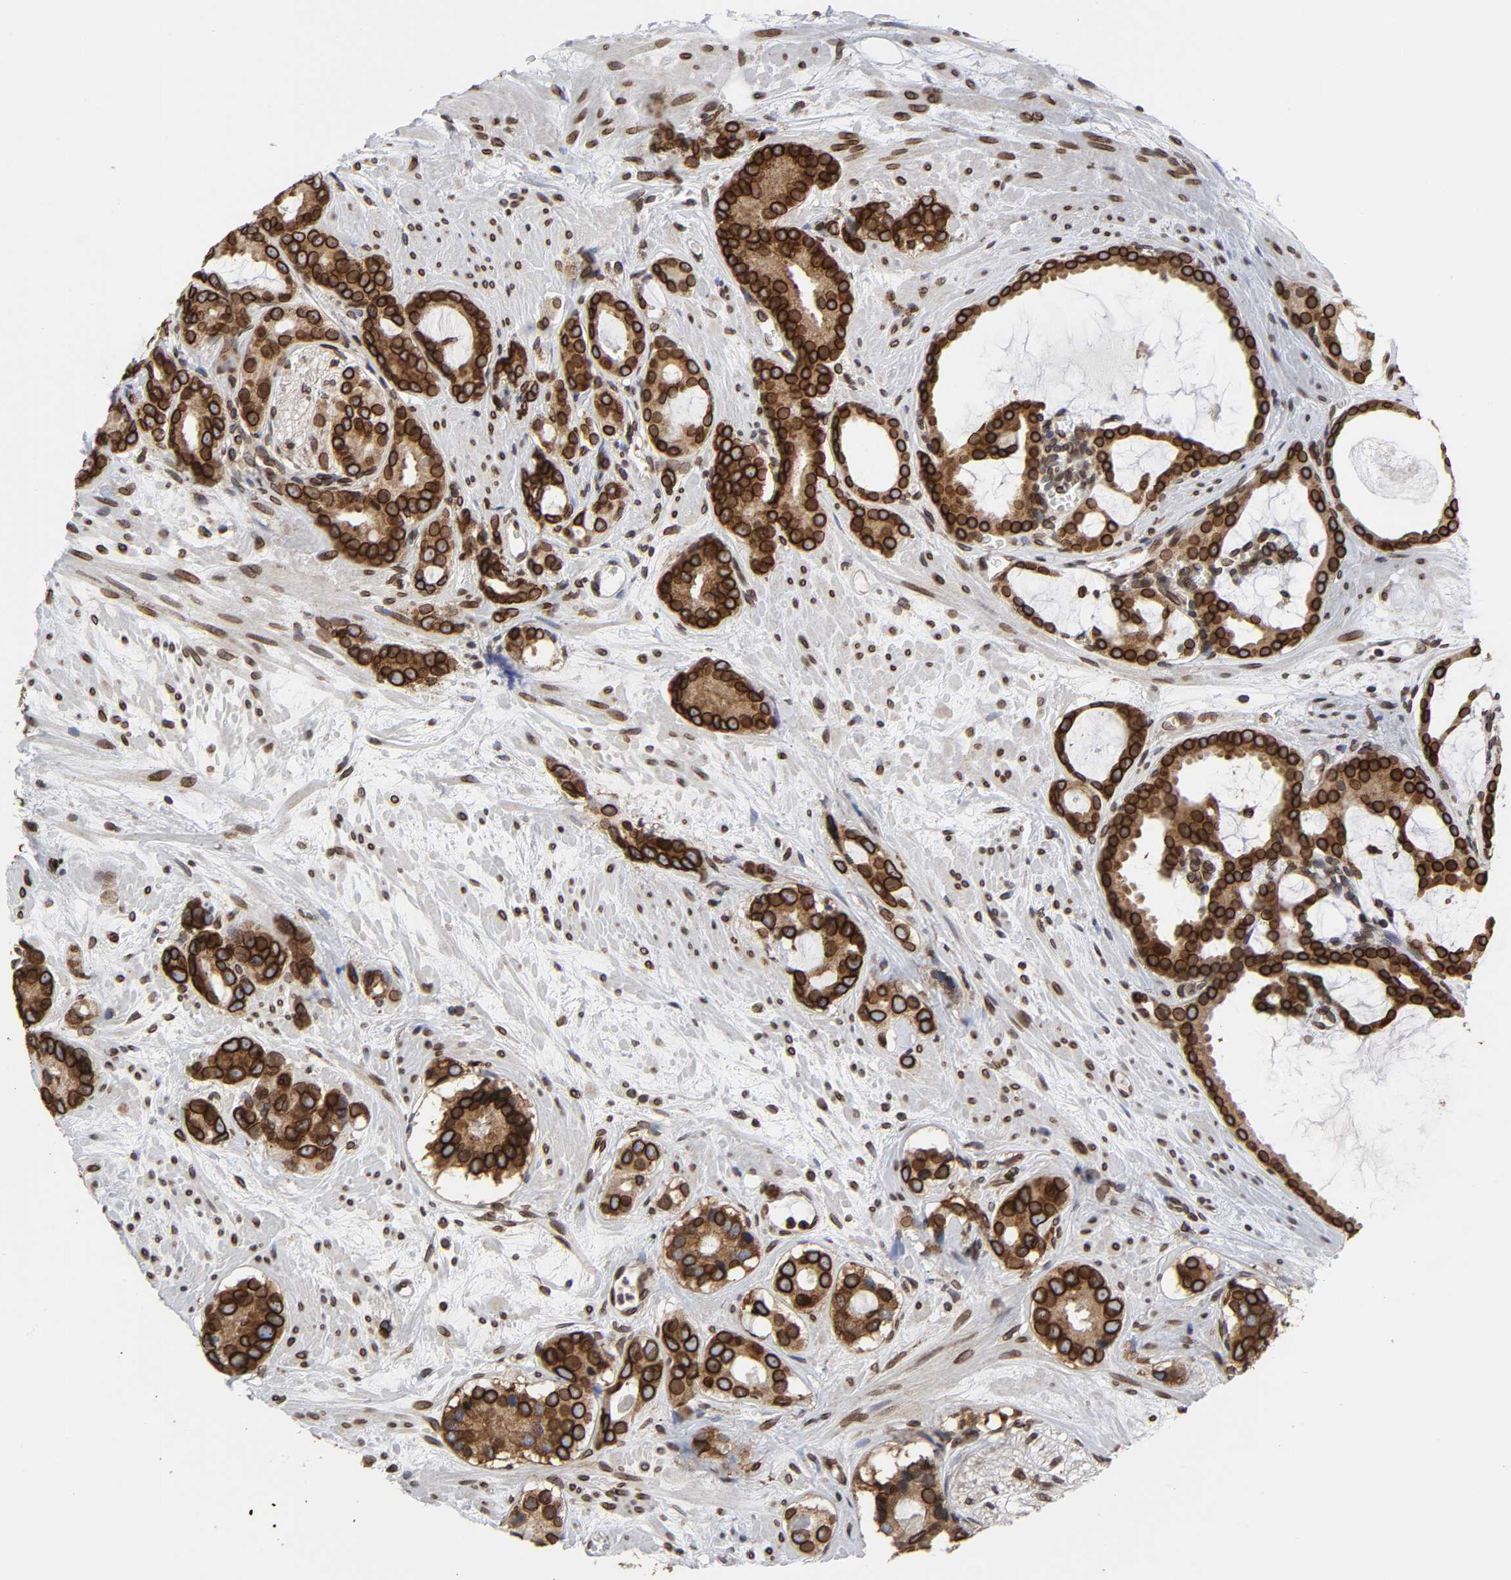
{"staining": {"intensity": "strong", "quantity": ">75%", "location": "cytoplasmic/membranous,nuclear"}, "tissue": "prostate cancer", "cell_type": "Tumor cells", "image_type": "cancer", "snomed": [{"axis": "morphology", "description": "Adenocarcinoma, Low grade"}, {"axis": "topography", "description": "Prostate"}], "caption": "Strong cytoplasmic/membranous and nuclear positivity for a protein is identified in approximately >75% of tumor cells of prostate cancer using immunohistochemistry (IHC).", "gene": "RANGAP1", "patient": {"sex": "male", "age": 57}}